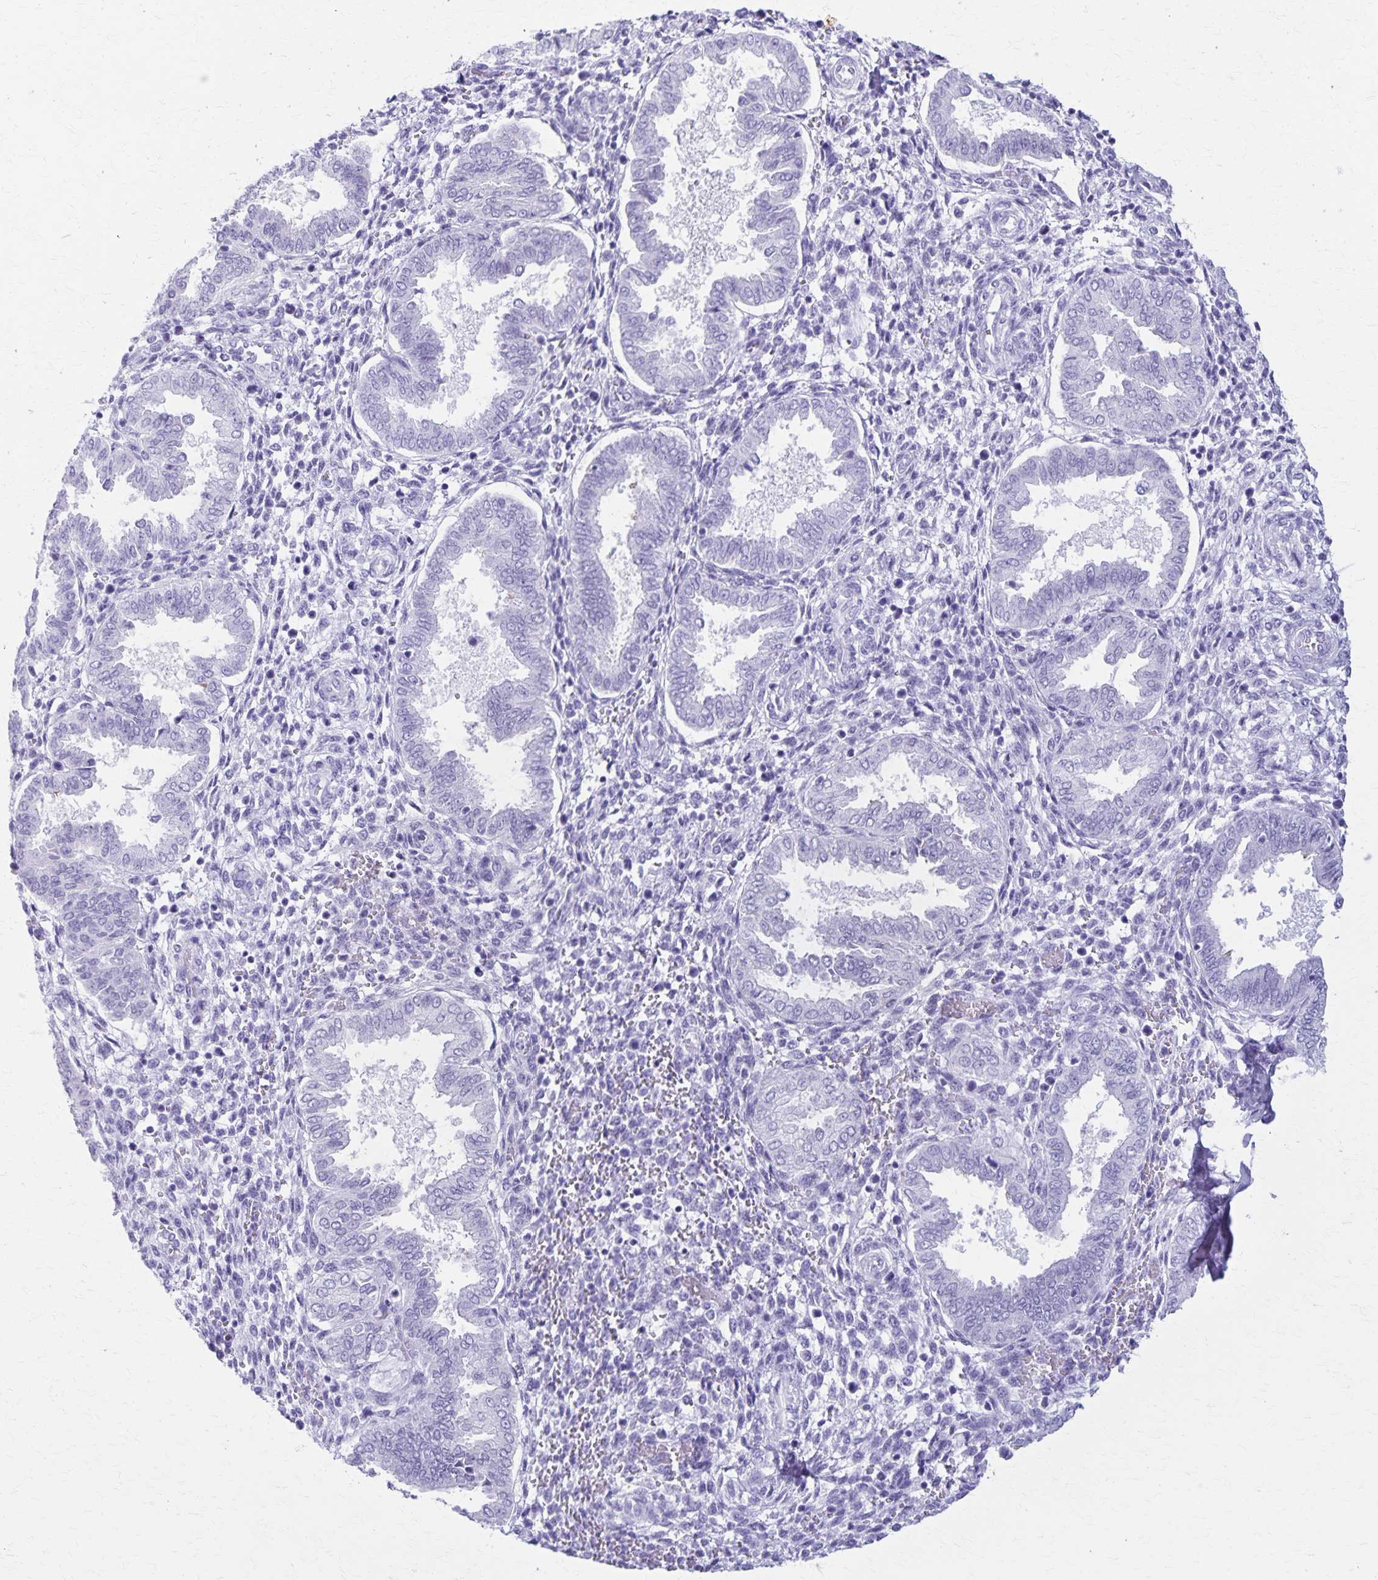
{"staining": {"intensity": "negative", "quantity": "none", "location": "none"}, "tissue": "endometrium", "cell_type": "Cells in endometrial stroma", "image_type": "normal", "snomed": [{"axis": "morphology", "description": "Normal tissue, NOS"}, {"axis": "topography", "description": "Endometrium"}], "caption": "Cells in endometrial stroma show no significant protein expression in normal endometrium. The staining is performed using DAB (3,3'-diaminobenzidine) brown chromogen with nuclei counter-stained in using hematoxylin.", "gene": "DEFA5", "patient": {"sex": "female", "age": 24}}